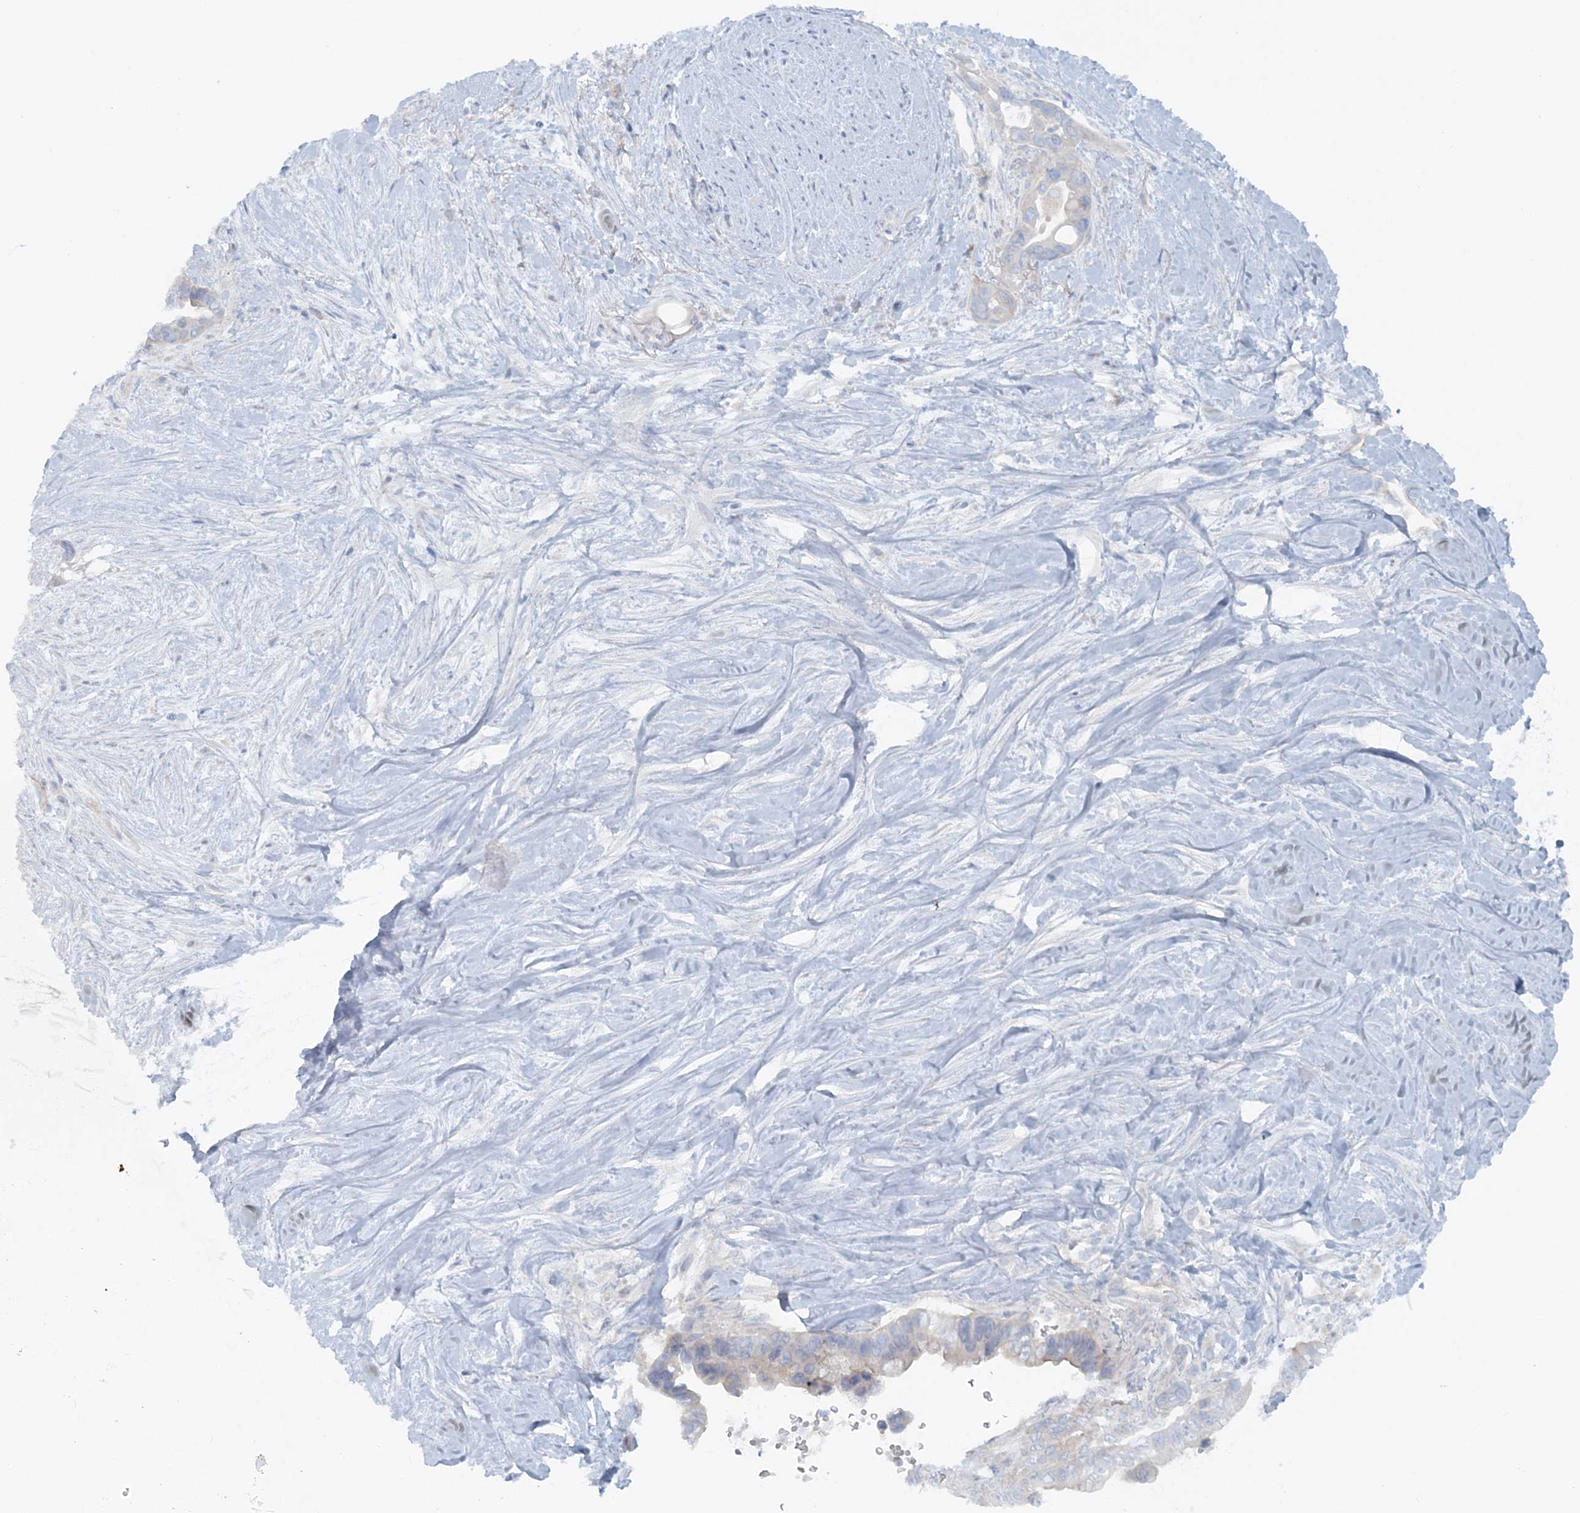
{"staining": {"intensity": "negative", "quantity": "none", "location": "none"}, "tissue": "pancreatic cancer", "cell_type": "Tumor cells", "image_type": "cancer", "snomed": [{"axis": "morphology", "description": "Adenocarcinoma, NOS"}, {"axis": "topography", "description": "Pancreas"}], "caption": "Immunohistochemistry (IHC) image of neoplastic tissue: pancreatic adenocarcinoma stained with DAB (3,3'-diaminobenzidine) reveals no significant protein positivity in tumor cells.", "gene": "ATP11A", "patient": {"sex": "female", "age": 72}}